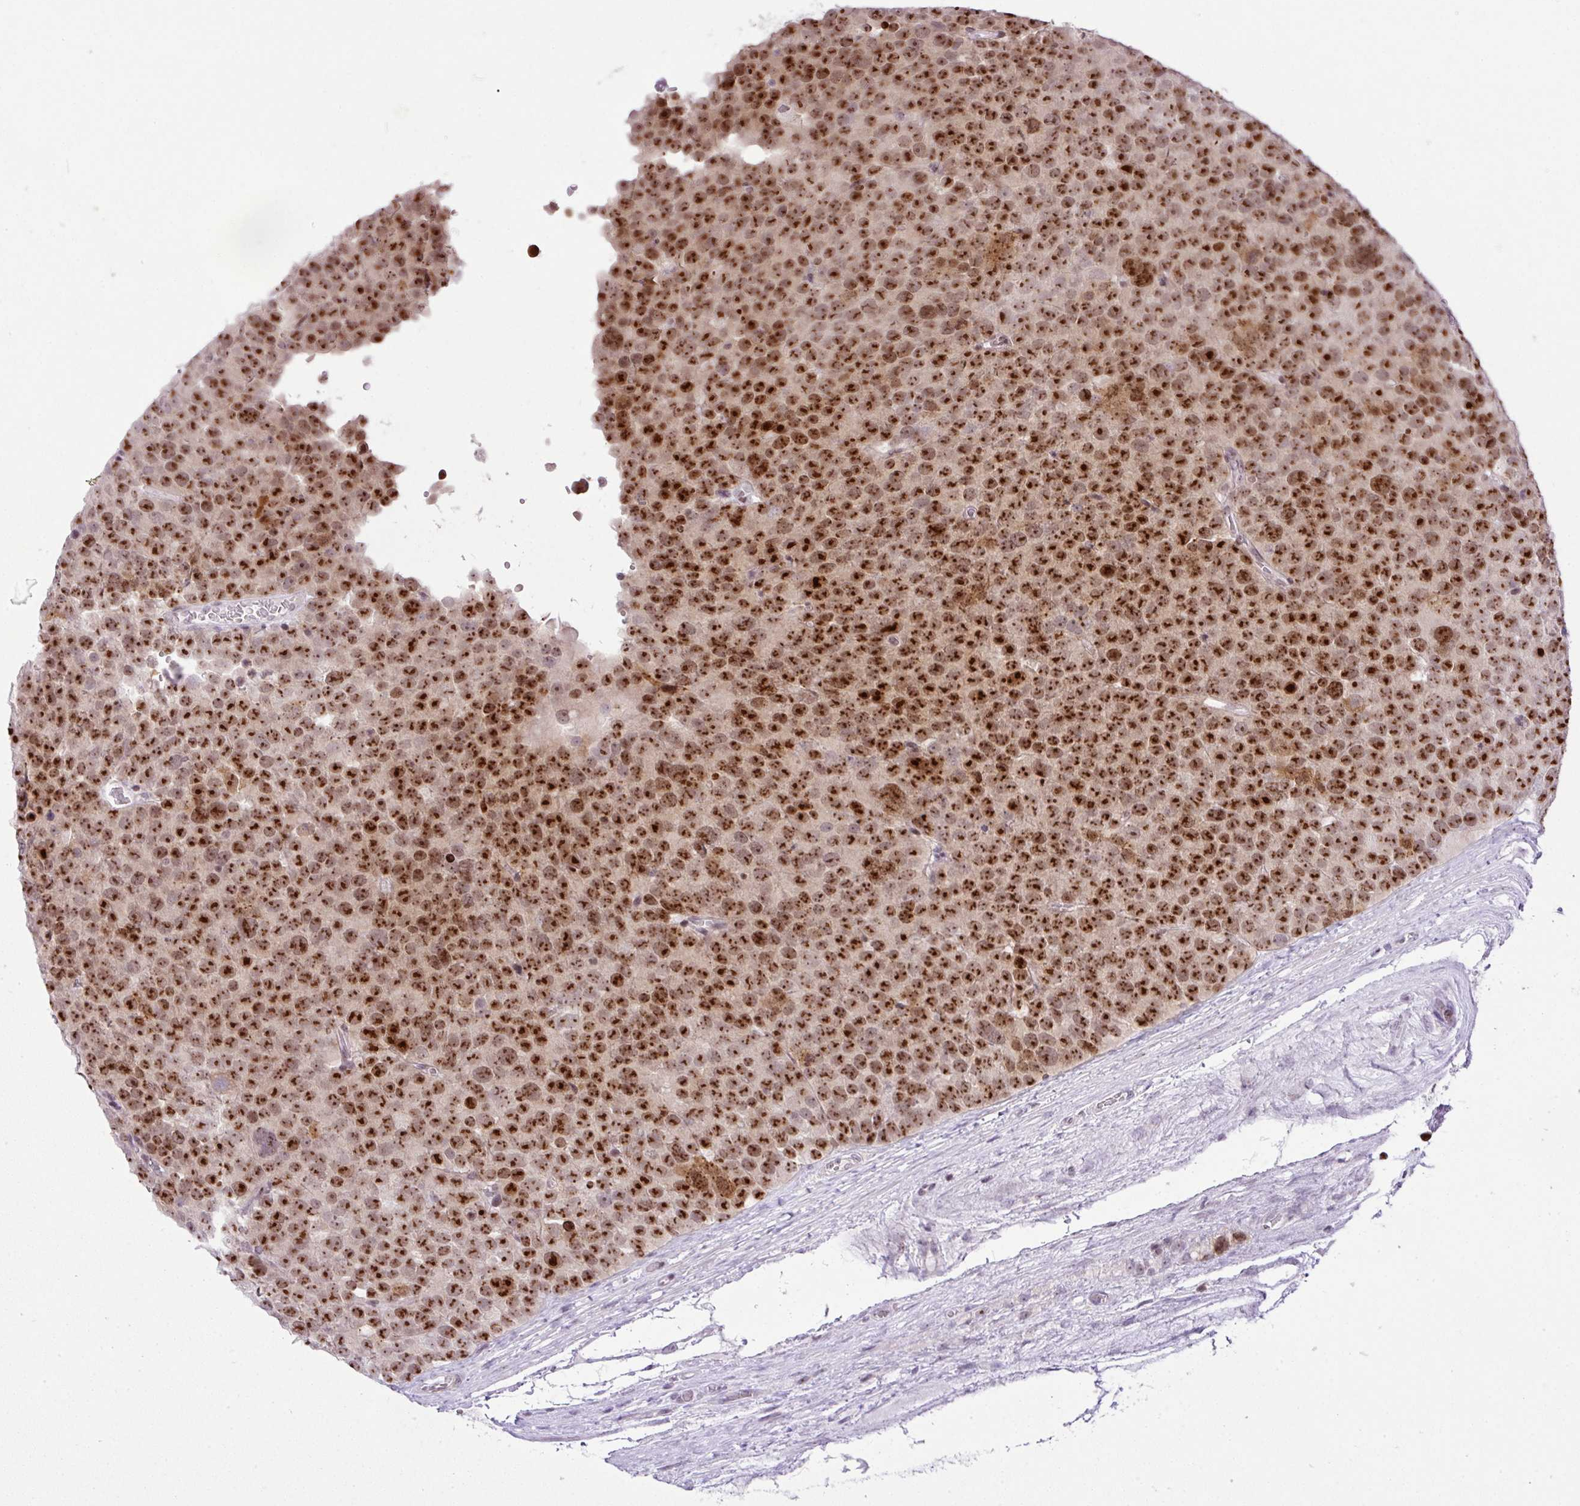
{"staining": {"intensity": "strong", "quantity": ">75%", "location": "nuclear"}, "tissue": "testis cancer", "cell_type": "Tumor cells", "image_type": "cancer", "snomed": [{"axis": "morphology", "description": "Seminoma, NOS"}, {"axis": "topography", "description": "Testis"}], "caption": "High-magnification brightfield microscopy of testis seminoma stained with DAB (brown) and counterstained with hematoxylin (blue). tumor cells exhibit strong nuclear expression is identified in about>75% of cells.", "gene": "CCDC137", "patient": {"sex": "male", "age": 71}}